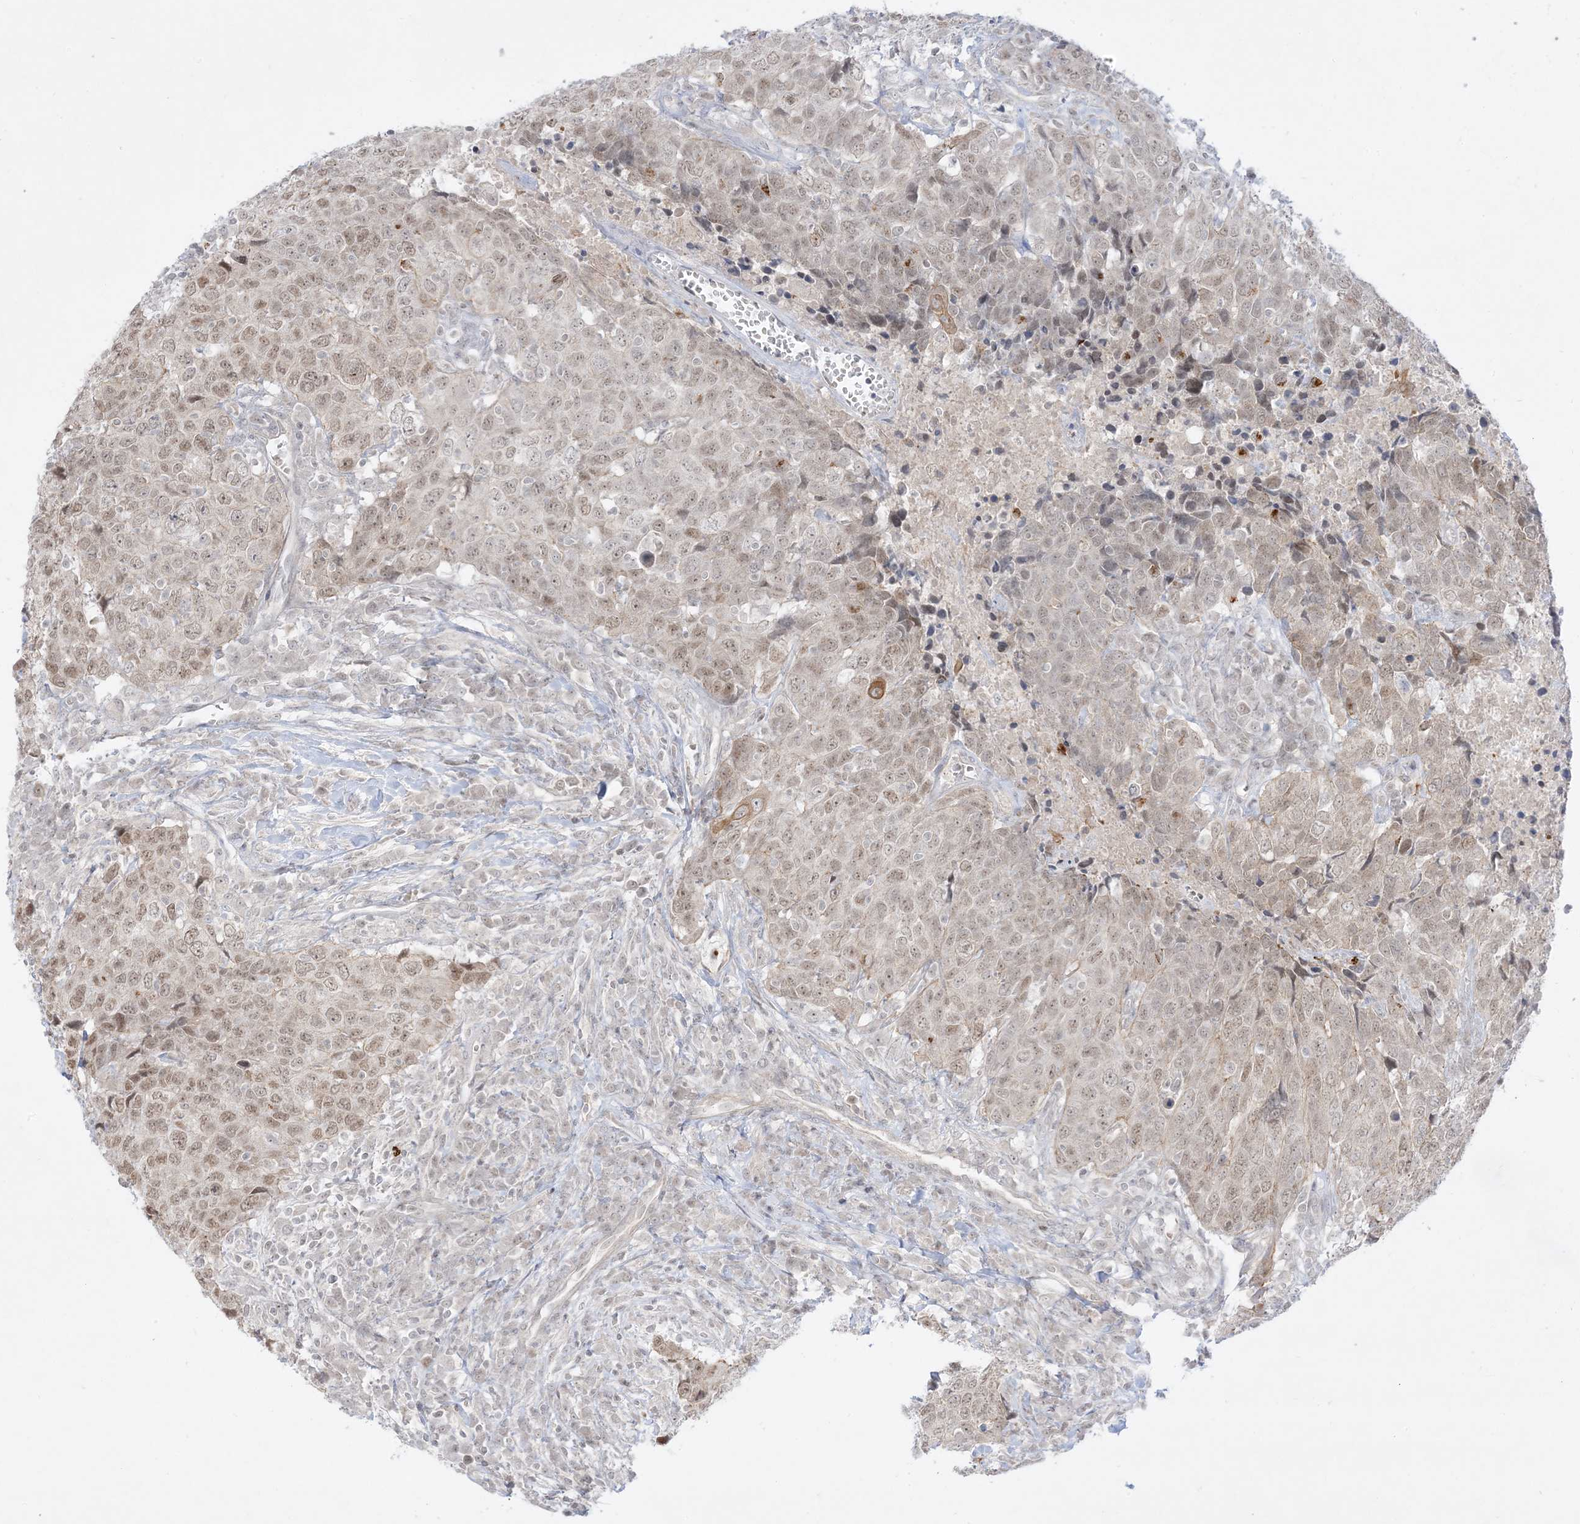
{"staining": {"intensity": "weak", "quantity": ">75%", "location": "nuclear"}, "tissue": "head and neck cancer", "cell_type": "Tumor cells", "image_type": "cancer", "snomed": [{"axis": "morphology", "description": "Squamous cell carcinoma, NOS"}, {"axis": "topography", "description": "Head-Neck"}], "caption": "A micrograph showing weak nuclear expression in approximately >75% of tumor cells in squamous cell carcinoma (head and neck), as visualized by brown immunohistochemical staining.", "gene": "PTK6", "patient": {"sex": "male", "age": 66}}